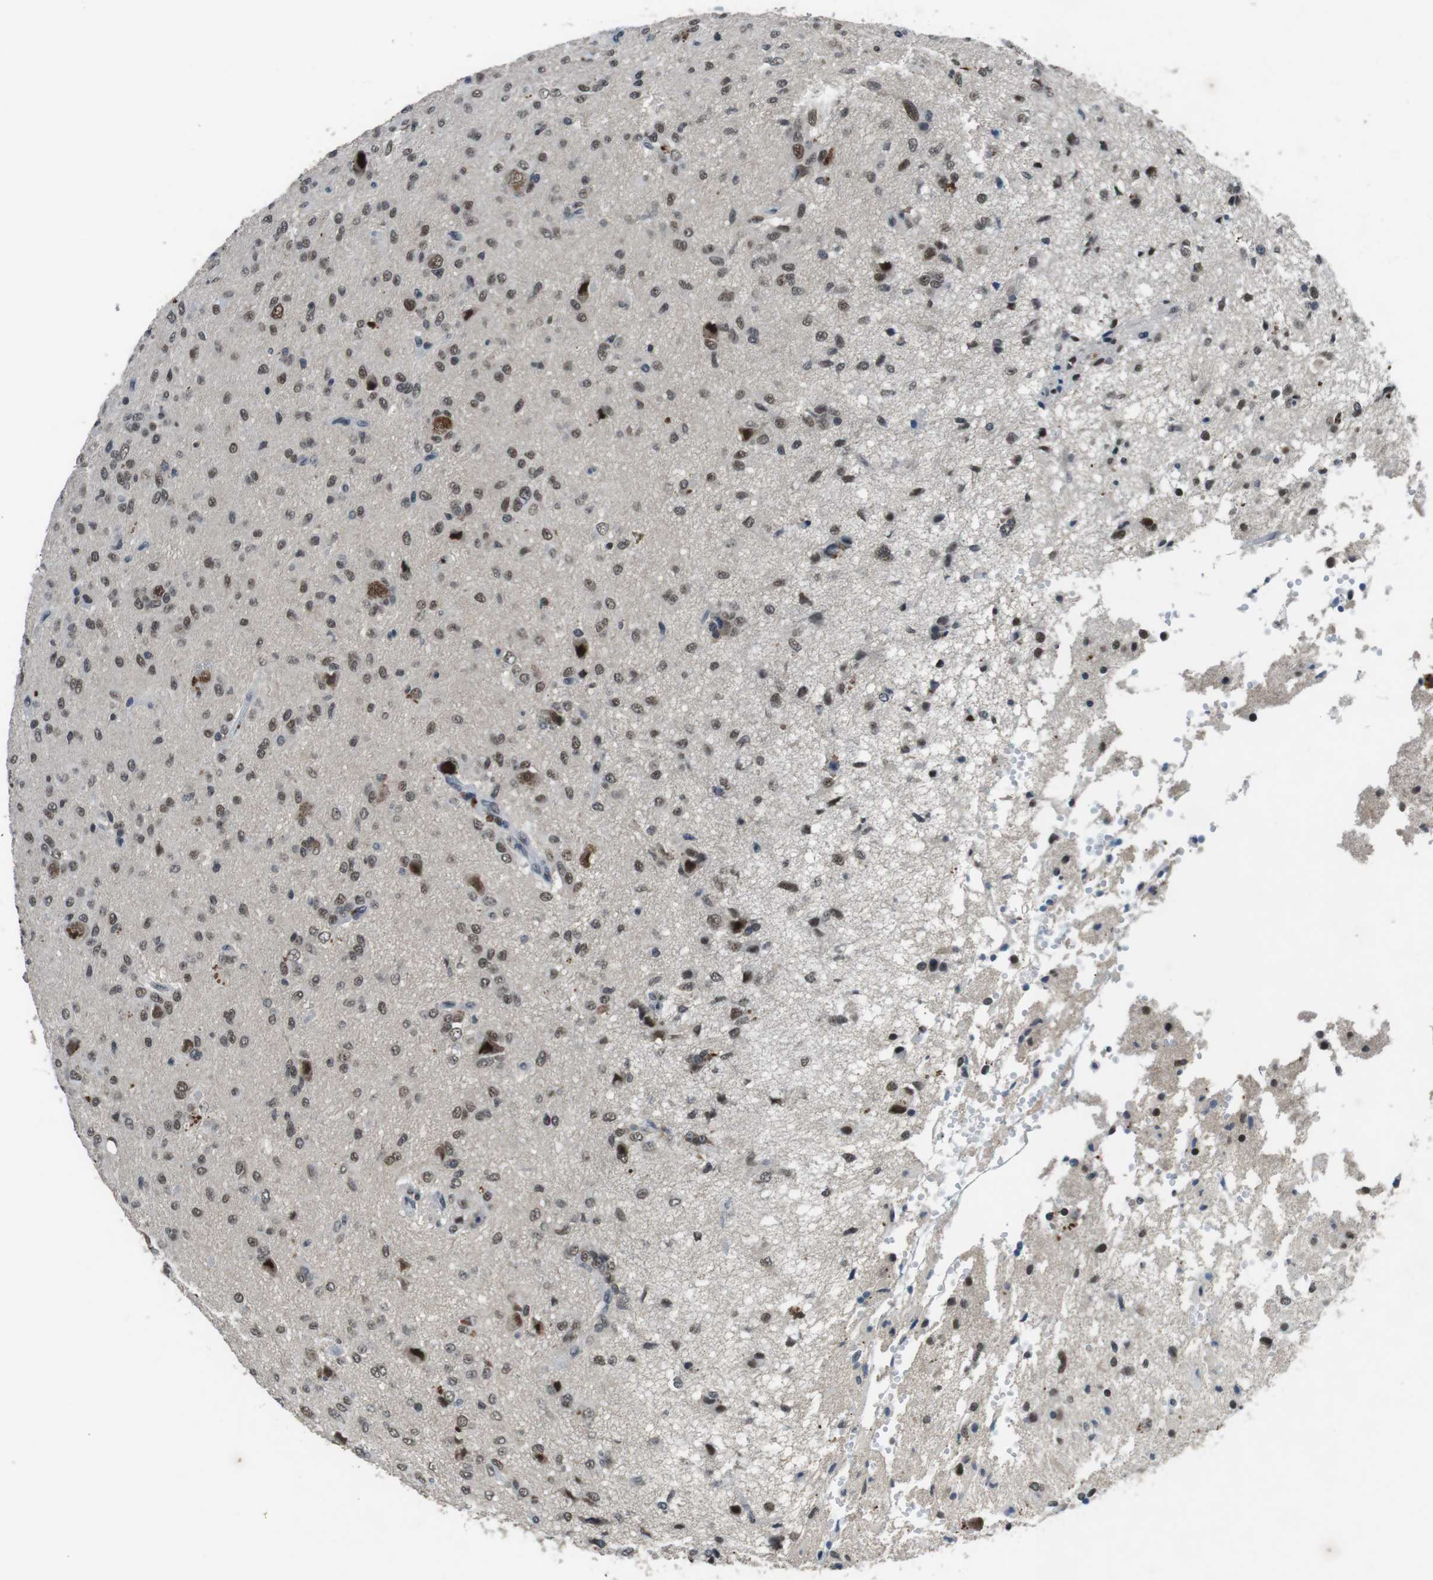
{"staining": {"intensity": "moderate", "quantity": ">75%", "location": "nuclear"}, "tissue": "glioma", "cell_type": "Tumor cells", "image_type": "cancer", "snomed": [{"axis": "morphology", "description": "Glioma, malignant, High grade"}, {"axis": "topography", "description": "Brain"}], "caption": "Glioma stained with IHC reveals moderate nuclear staining in approximately >75% of tumor cells. (Brightfield microscopy of DAB IHC at high magnification).", "gene": "USP7", "patient": {"sex": "female", "age": 59}}